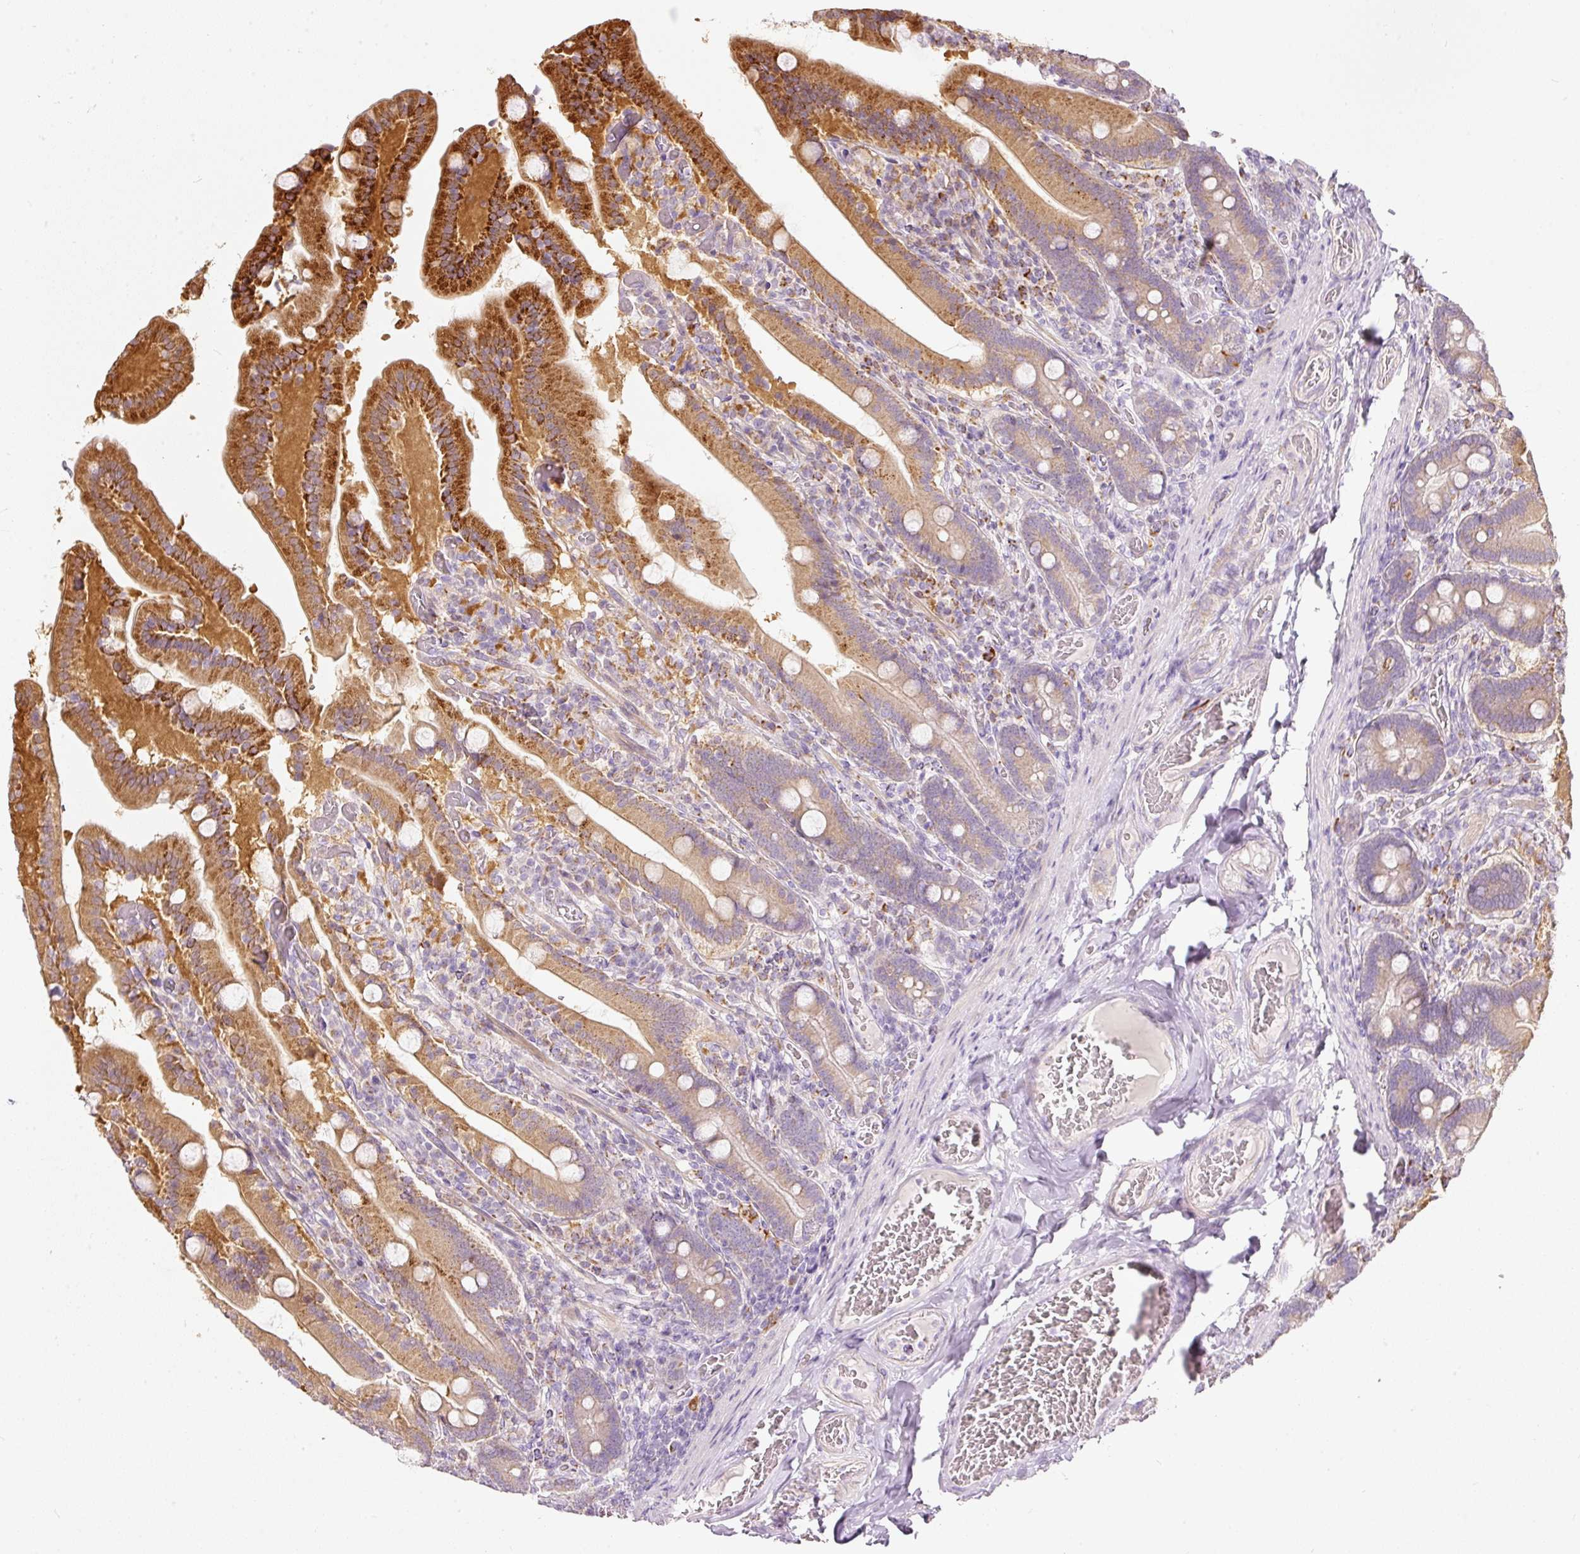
{"staining": {"intensity": "strong", "quantity": "25%-75%", "location": "cytoplasmic/membranous"}, "tissue": "duodenum", "cell_type": "Glandular cells", "image_type": "normal", "snomed": [{"axis": "morphology", "description": "Normal tissue, NOS"}, {"axis": "topography", "description": "Duodenum"}], "caption": "The photomicrograph reveals staining of unremarkable duodenum, revealing strong cytoplasmic/membranous protein positivity (brown color) within glandular cells. The staining was performed using DAB (3,3'-diaminobenzidine), with brown indicating positive protein expression. Nuclei are stained blue with hematoxylin.", "gene": "MTHFD2", "patient": {"sex": "female", "age": 62}}